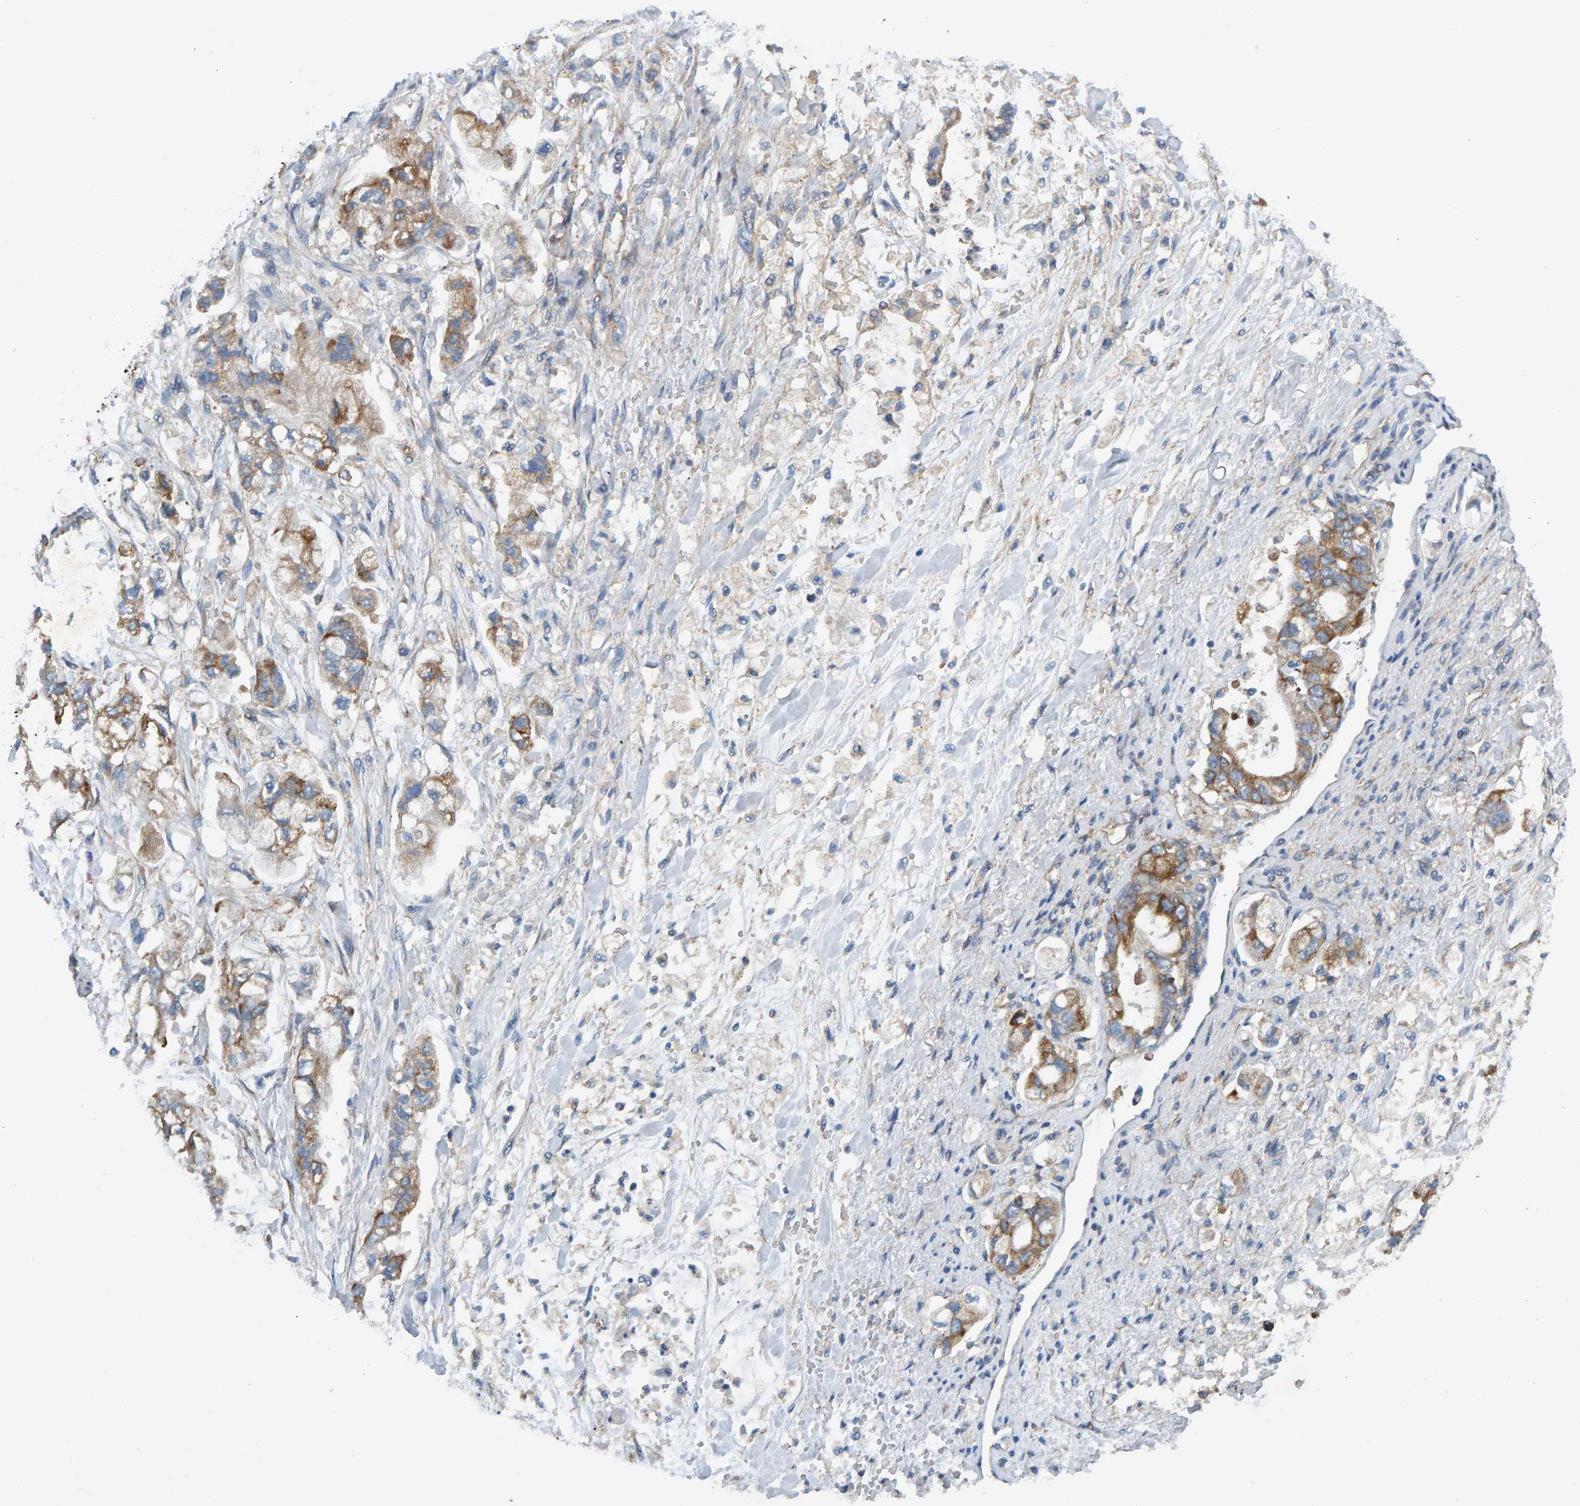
{"staining": {"intensity": "moderate", "quantity": ">75%", "location": "cytoplasmic/membranous"}, "tissue": "stomach cancer", "cell_type": "Tumor cells", "image_type": "cancer", "snomed": [{"axis": "morphology", "description": "Normal tissue, NOS"}, {"axis": "morphology", "description": "Adenocarcinoma, NOS"}, {"axis": "topography", "description": "Stomach"}], "caption": "IHC (DAB) staining of stomach cancer (adenocarcinoma) displays moderate cytoplasmic/membranous protein positivity in about >75% of tumor cells.", "gene": "MKLN1", "patient": {"sex": "male", "age": 62}}